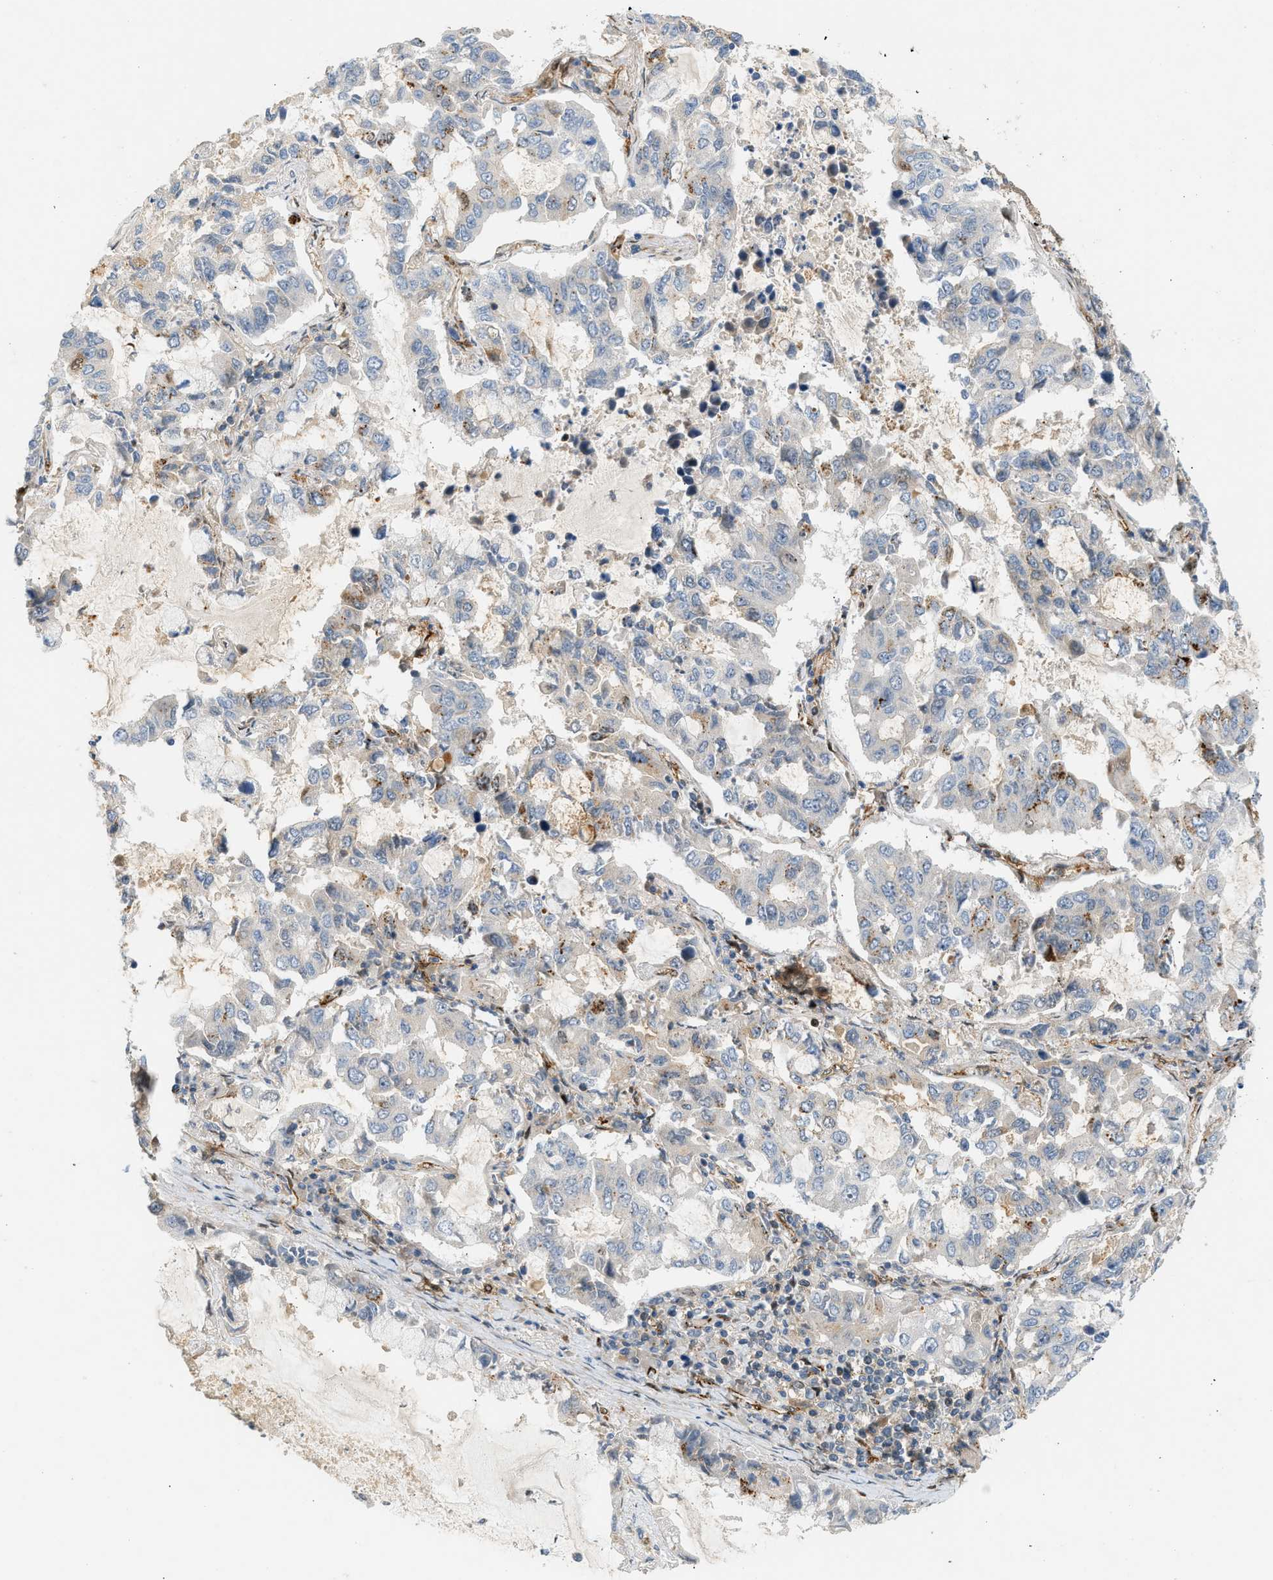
{"staining": {"intensity": "negative", "quantity": "none", "location": "none"}, "tissue": "lung cancer", "cell_type": "Tumor cells", "image_type": "cancer", "snomed": [{"axis": "morphology", "description": "Adenocarcinoma, NOS"}, {"axis": "topography", "description": "Lung"}], "caption": "IHC histopathology image of human adenocarcinoma (lung) stained for a protein (brown), which exhibits no expression in tumor cells.", "gene": "EDNRA", "patient": {"sex": "male", "age": 64}}